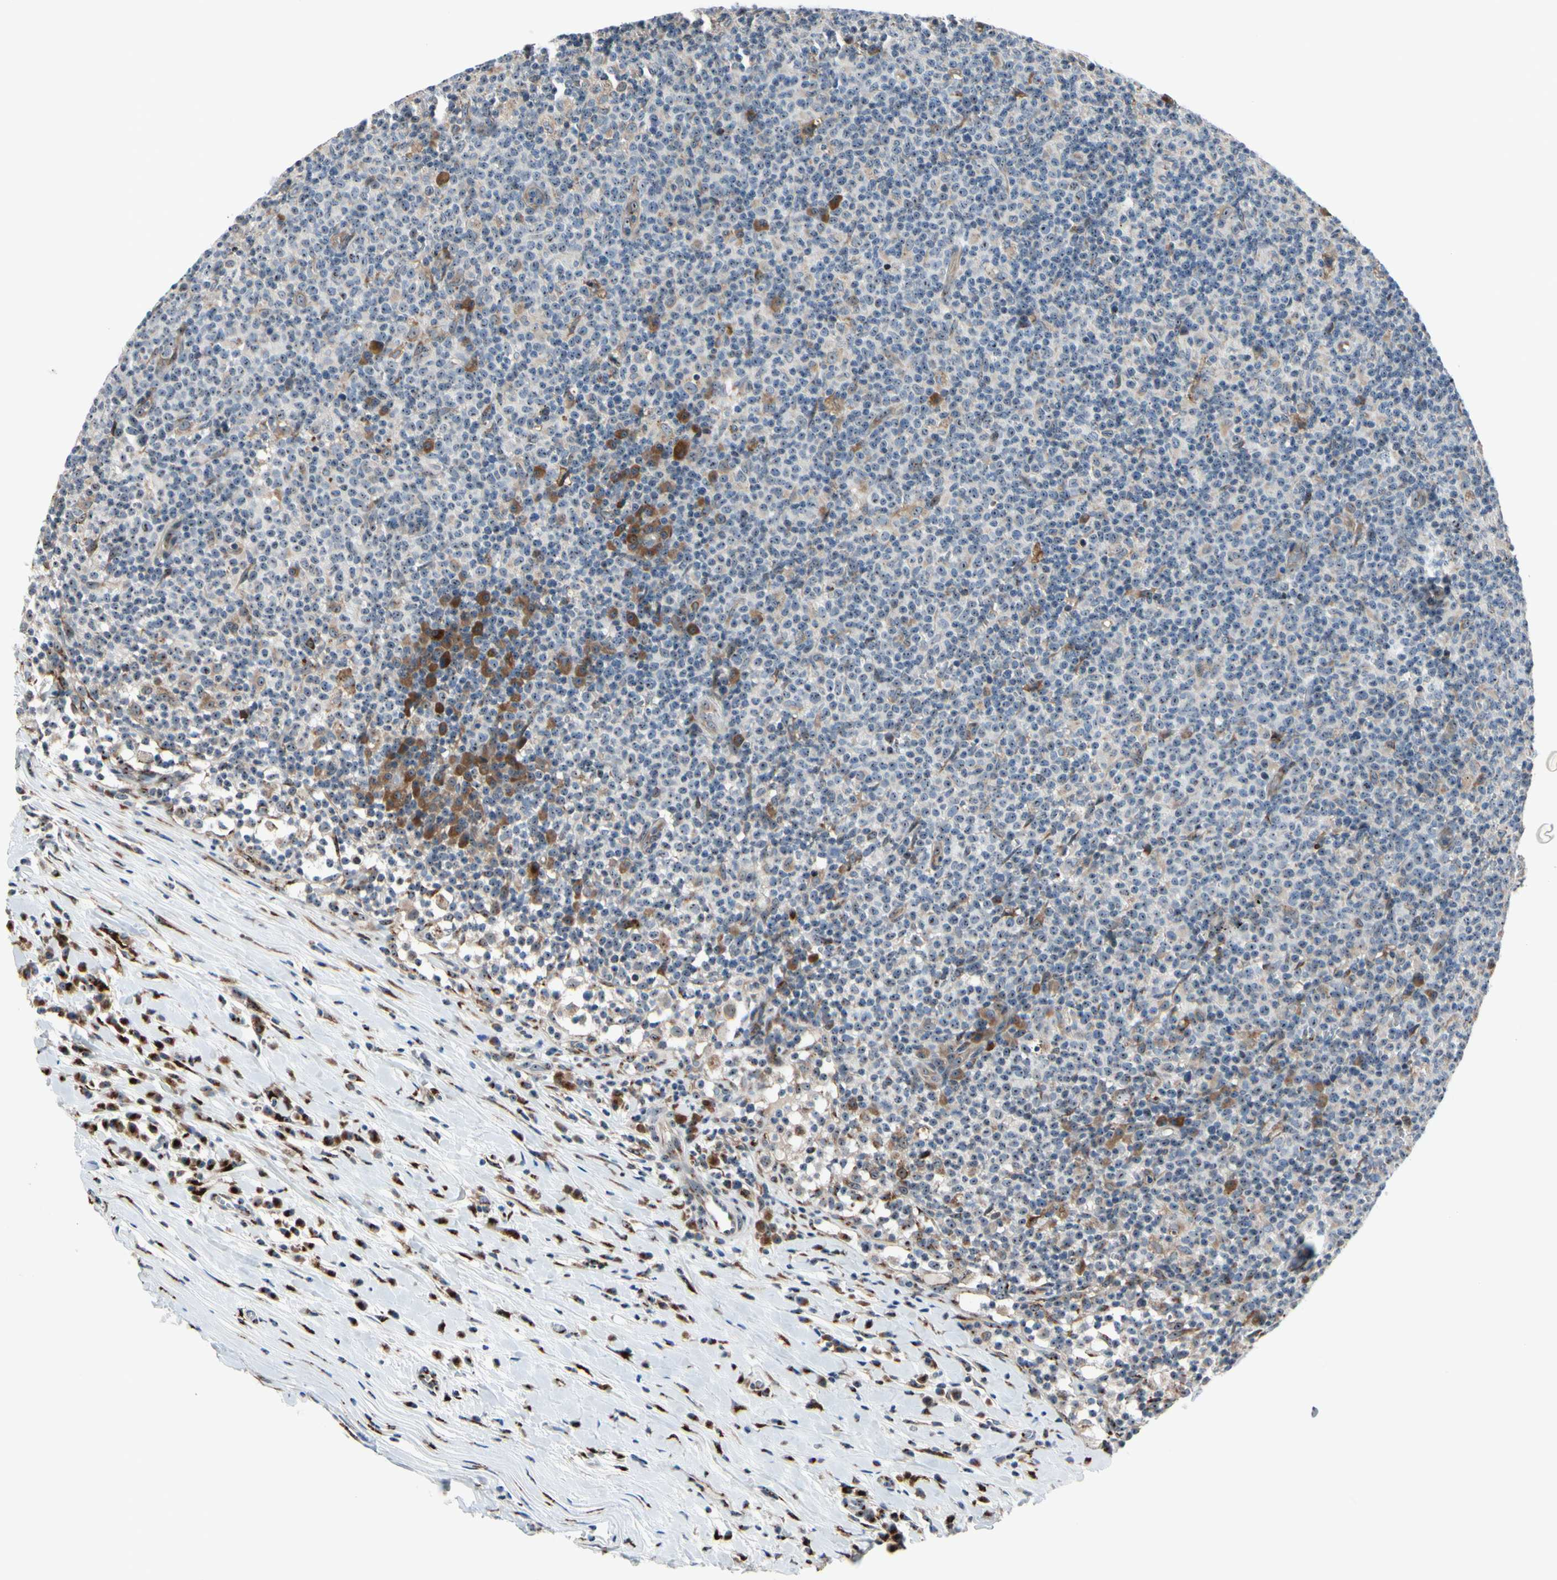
{"staining": {"intensity": "weak", "quantity": "25%-75%", "location": "cytoplasmic/membranous"}, "tissue": "lymph node", "cell_type": "Germinal center cells", "image_type": "normal", "snomed": [{"axis": "morphology", "description": "Normal tissue, NOS"}, {"axis": "morphology", "description": "Inflammation, NOS"}, {"axis": "topography", "description": "Lymph node"}], "caption": "This image reveals immunohistochemistry (IHC) staining of normal human lymph node, with low weak cytoplasmic/membranous positivity in about 25%-75% of germinal center cells.", "gene": "TMED7", "patient": {"sex": "male", "age": 55}}